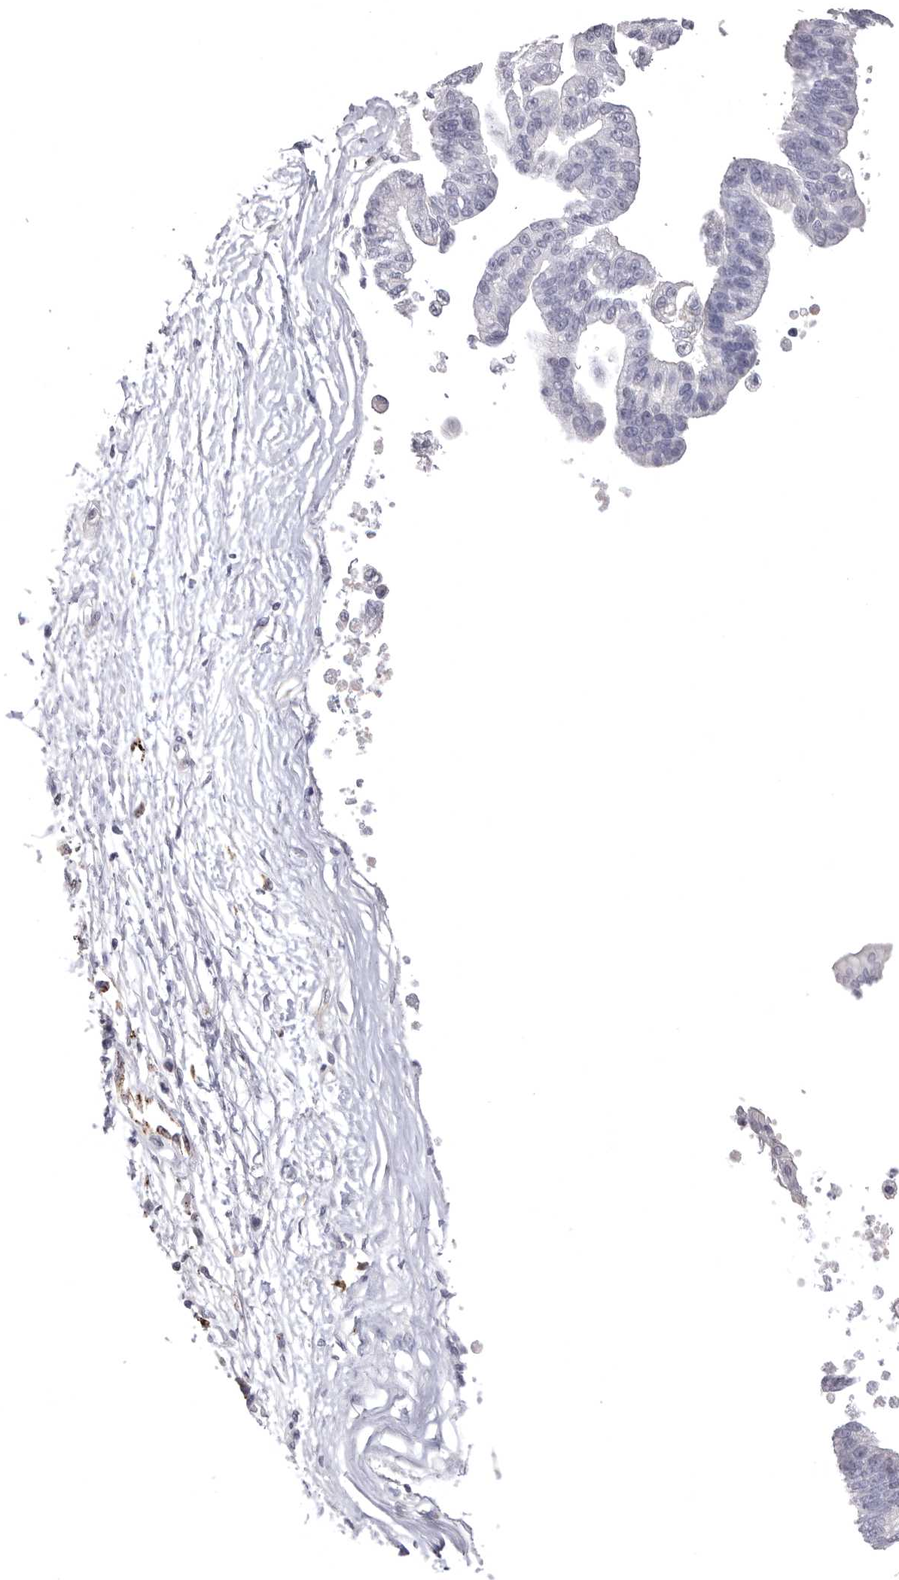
{"staining": {"intensity": "negative", "quantity": "none", "location": "none"}, "tissue": "pancreatic cancer", "cell_type": "Tumor cells", "image_type": "cancer", "snomed": [{"axis": "morphology", "description": "Adenocarcinoma, NOS"}, {"axis": "topography", "description": "Pancreas"}], "caption": "Immunohistochemistry histopathology image of neoplastic tissue: human pancreatic cancer stained with DAB shows no significant protein staining in tumor cells. (DAB IHC, high magnification).", "gene": "PSPN", "patient": {"sex": "male", "age": 72}}